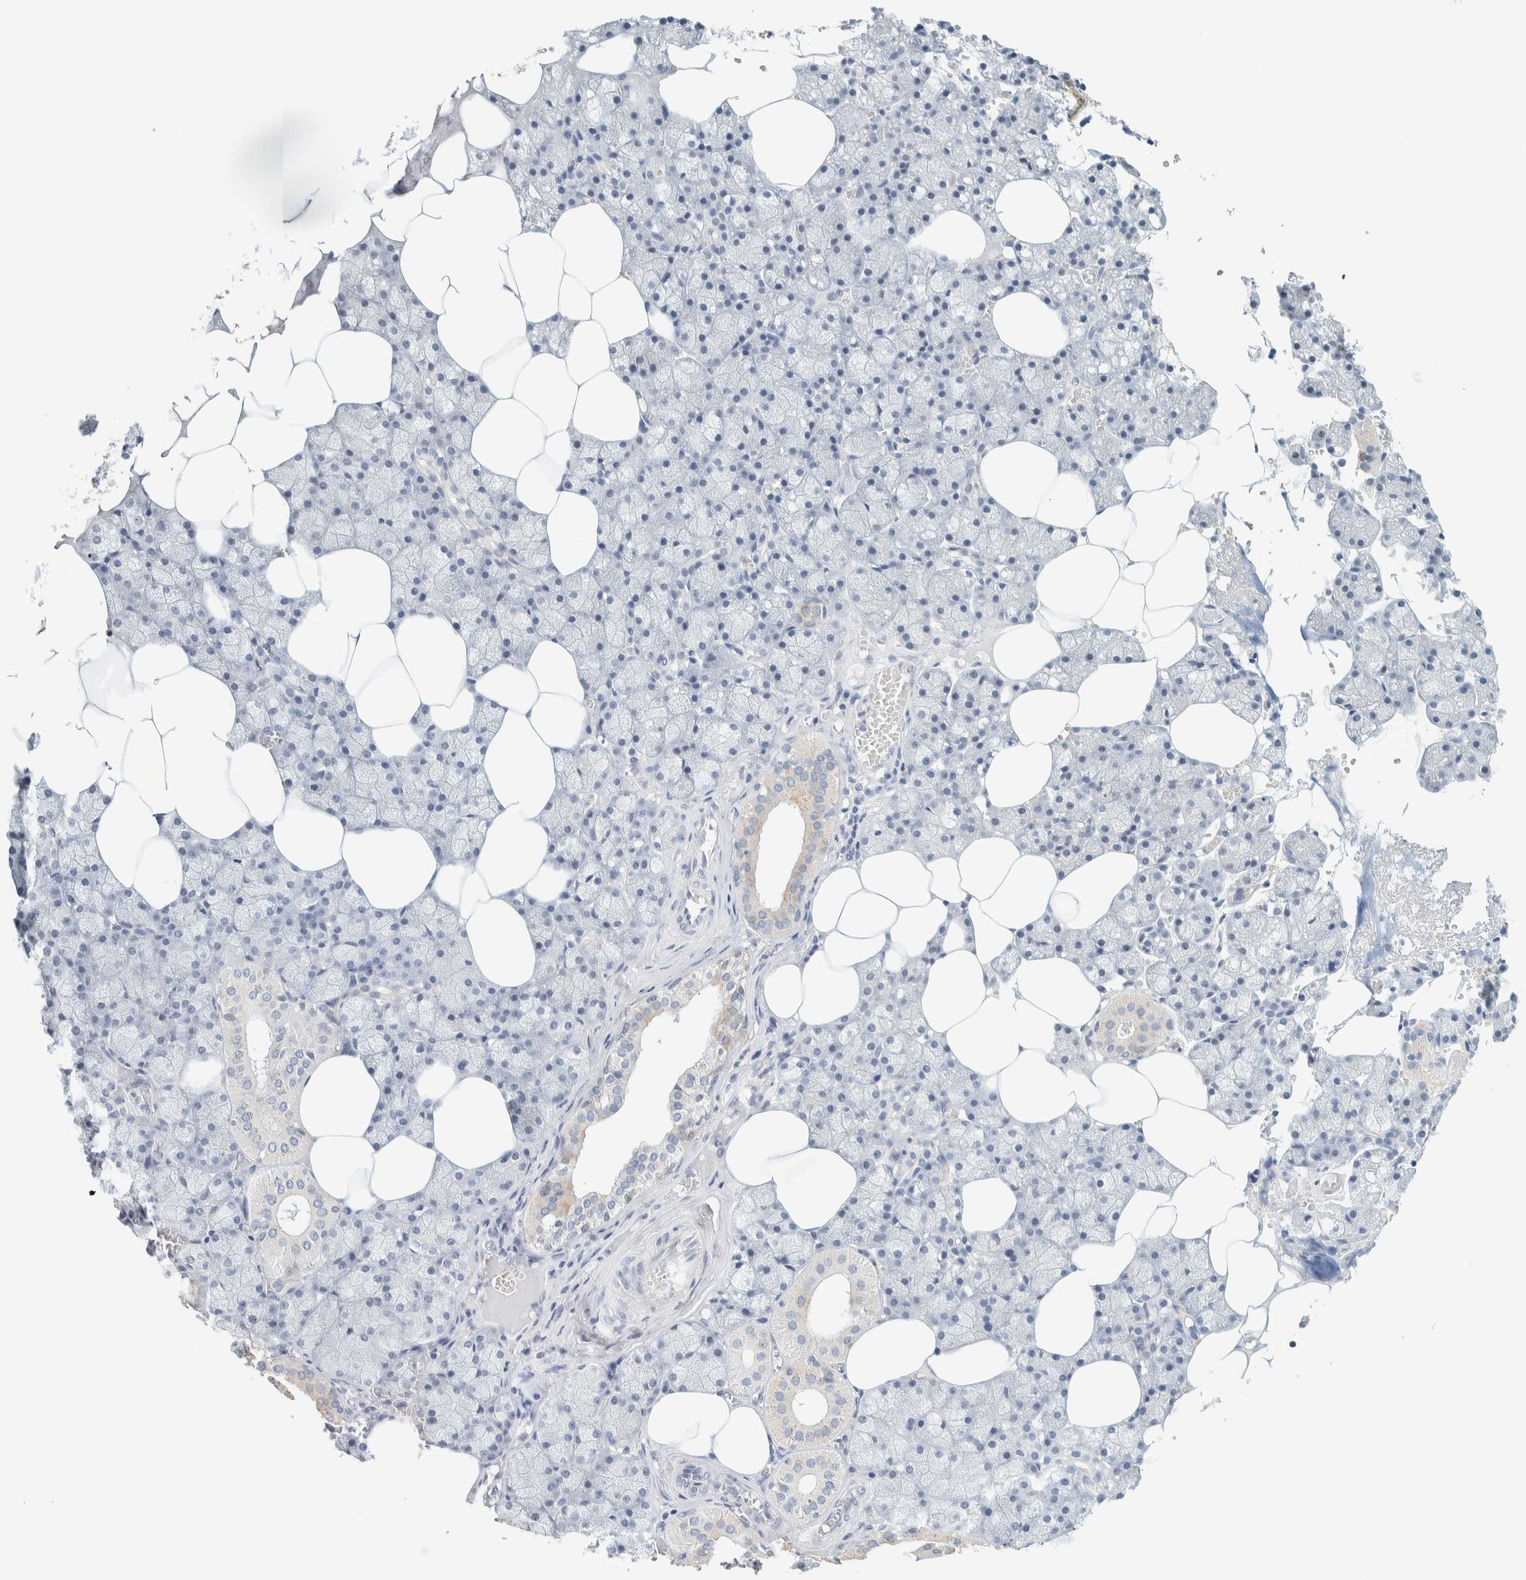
{"staining": {"intensity": "negative", "quantity": "none", "location": "none"}, "tissue": "salivary gland", "cell_type": "Glandular cells", "image_type": "normal", "snomed": [{"axis": "morphology", "description": "Normal tissue, NOS"}, {"axis": "topography", "description": "Salivary gland"}], "caption": "IHC micrograph of benign human salivary gland stained for a protein (brown), which displays no staining in glandular cells.", "gene": "NDE1", "patient": {"sex": "male", "age": 62}}